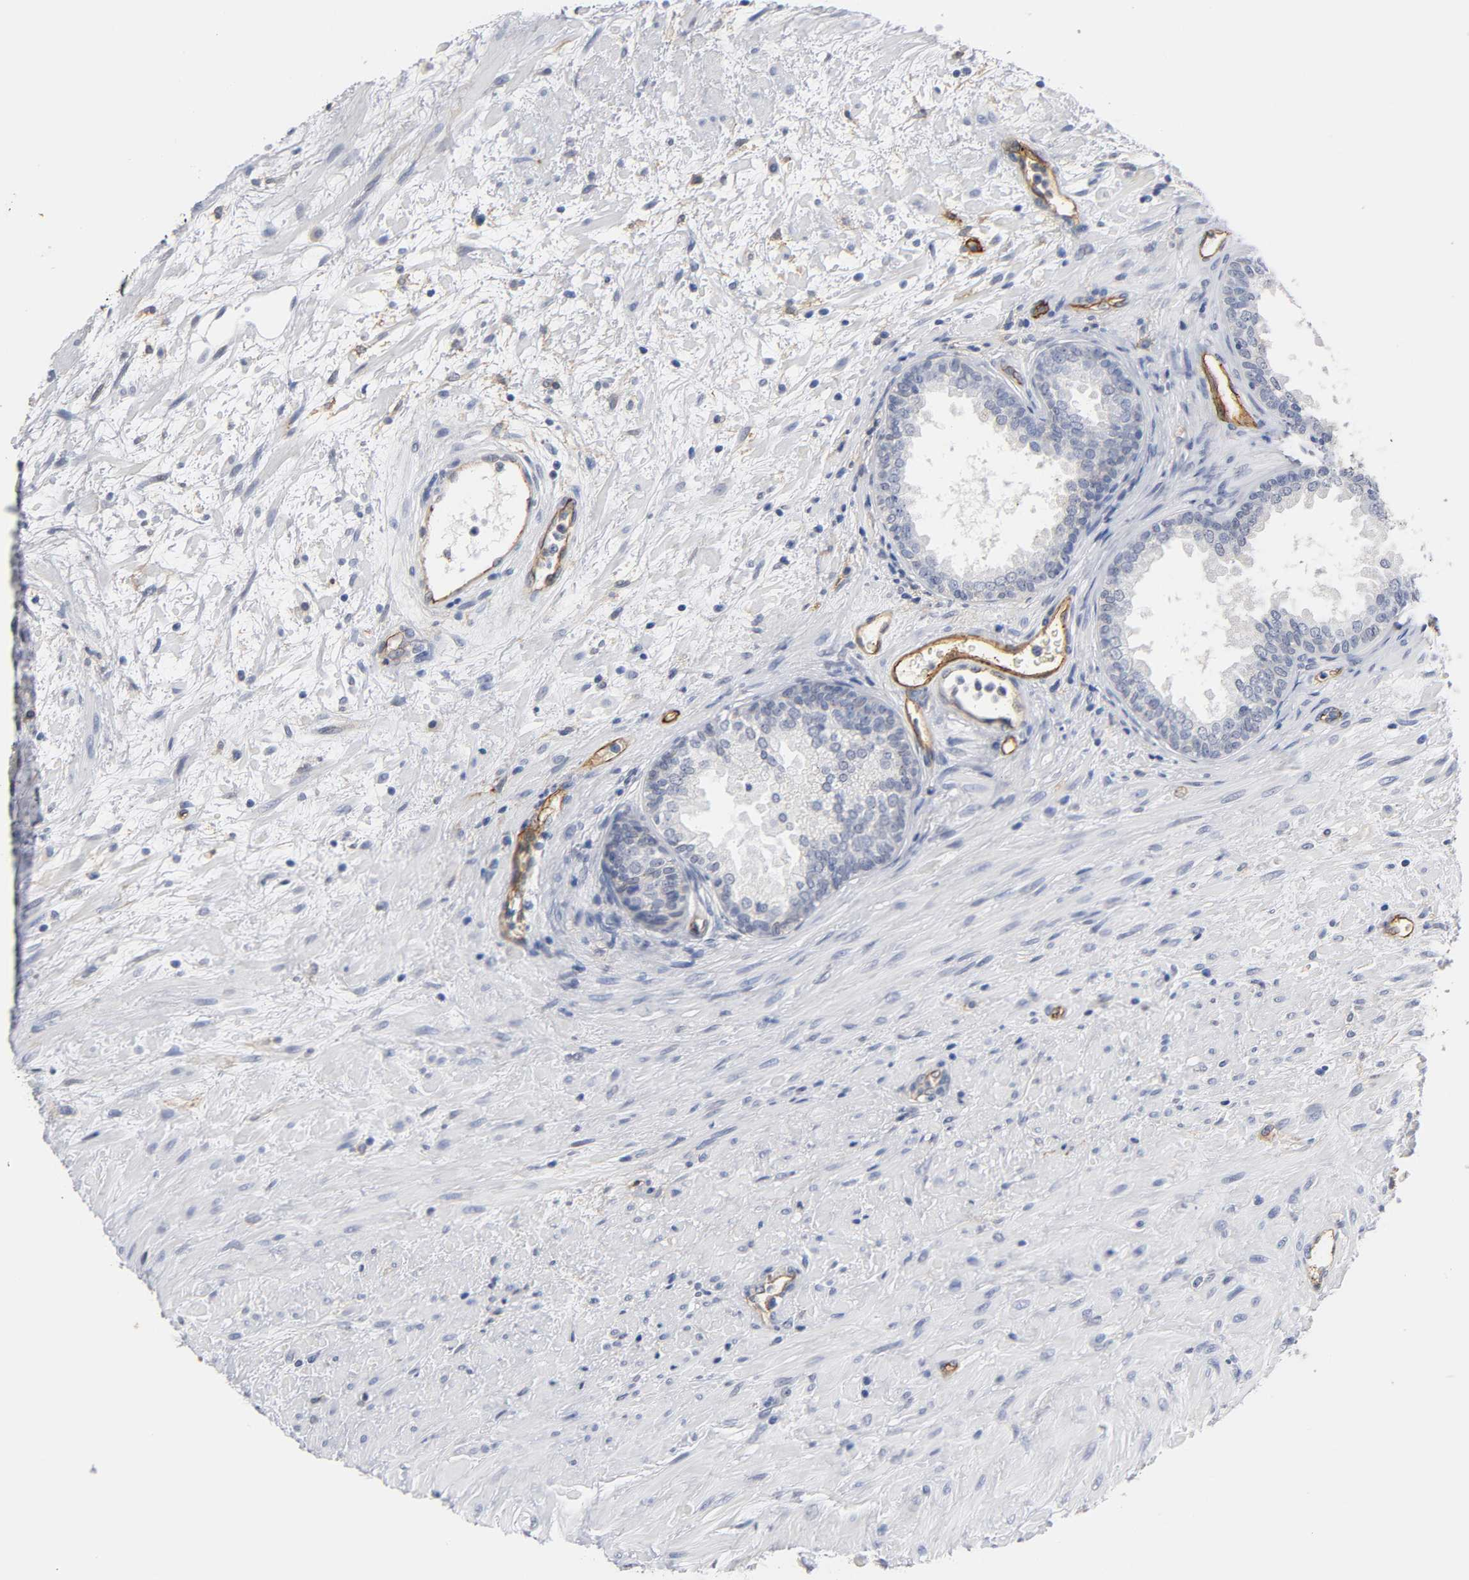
{"staining": {"intensity": "negative", "quantity": "none", "location": "none"}, "tissue": "prostate", "cell_type": "Glandular cells", "image_type": "normal", "snomed": [{"axis": "morphology", "description": "Normal tissue, NOS"}, {"axis": "topography", "description": "Prostate"}], "caption": "This image is of normal prostate stained with immunohistochemistry to label a protein in brown with the nuclei are counter-stained blue. There is no expression in glandular cells.", "gene": "ICAM1", "patient": {"sex": "male", "age": 76}}